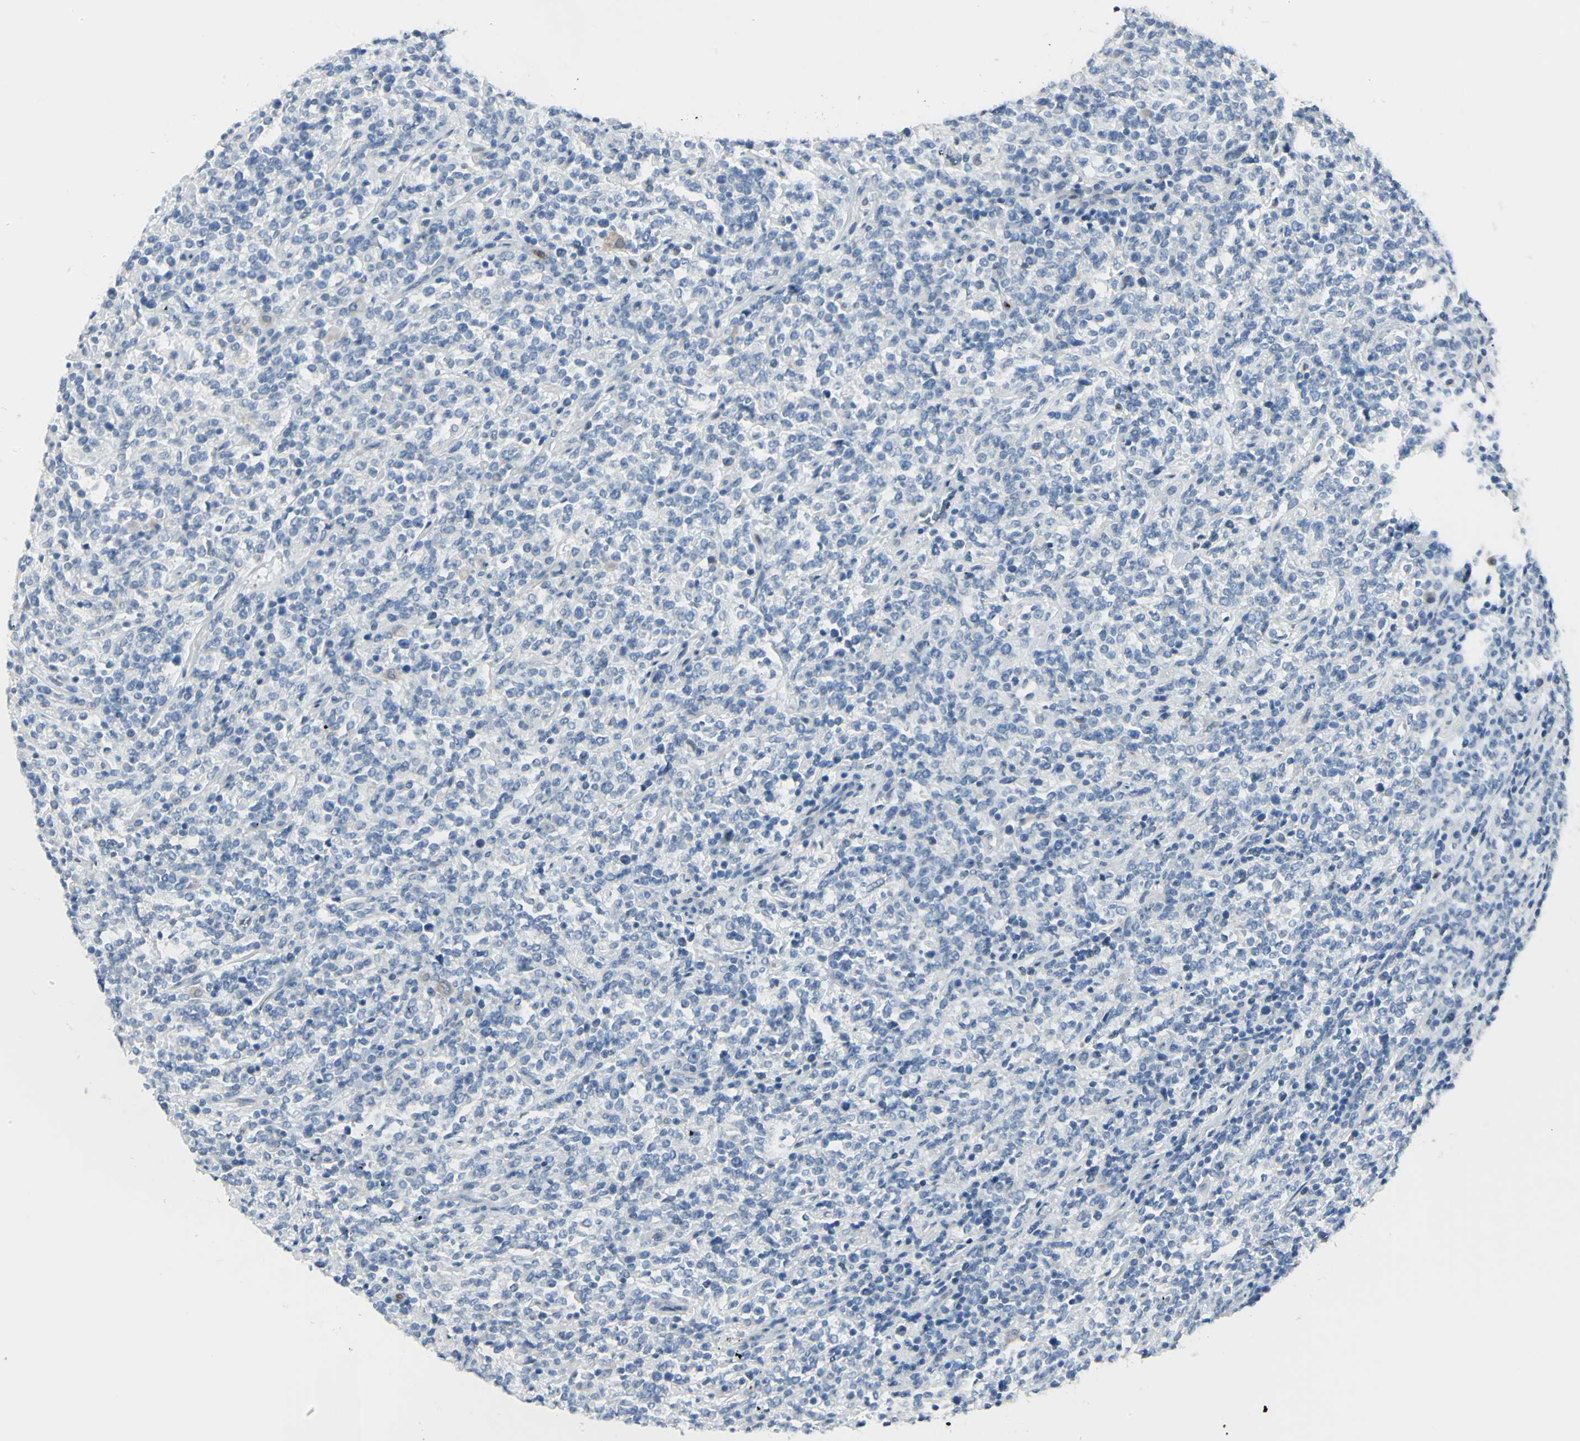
{"staining": {"intensity": "negative", "quantity": "none", "location": "none"}, "tissue": "lymphoma", "cell_type": "Tumor cells", "image_type": "cancer", "snomed": [{"axis": "morphology", "description": "Malignant lymphoma, non-Hodgkin's type, High grade"}, {"axis": "topography", "description": "Soft tissue"}], "caption": "DAB immunohistochemical staining of high-grade malignant lymphoma, non-Hodgkin's type demonstrates no significant expression in tumor cells.", "gene": "ZNF557", "patient": {"sex": "male", "age": 18}}